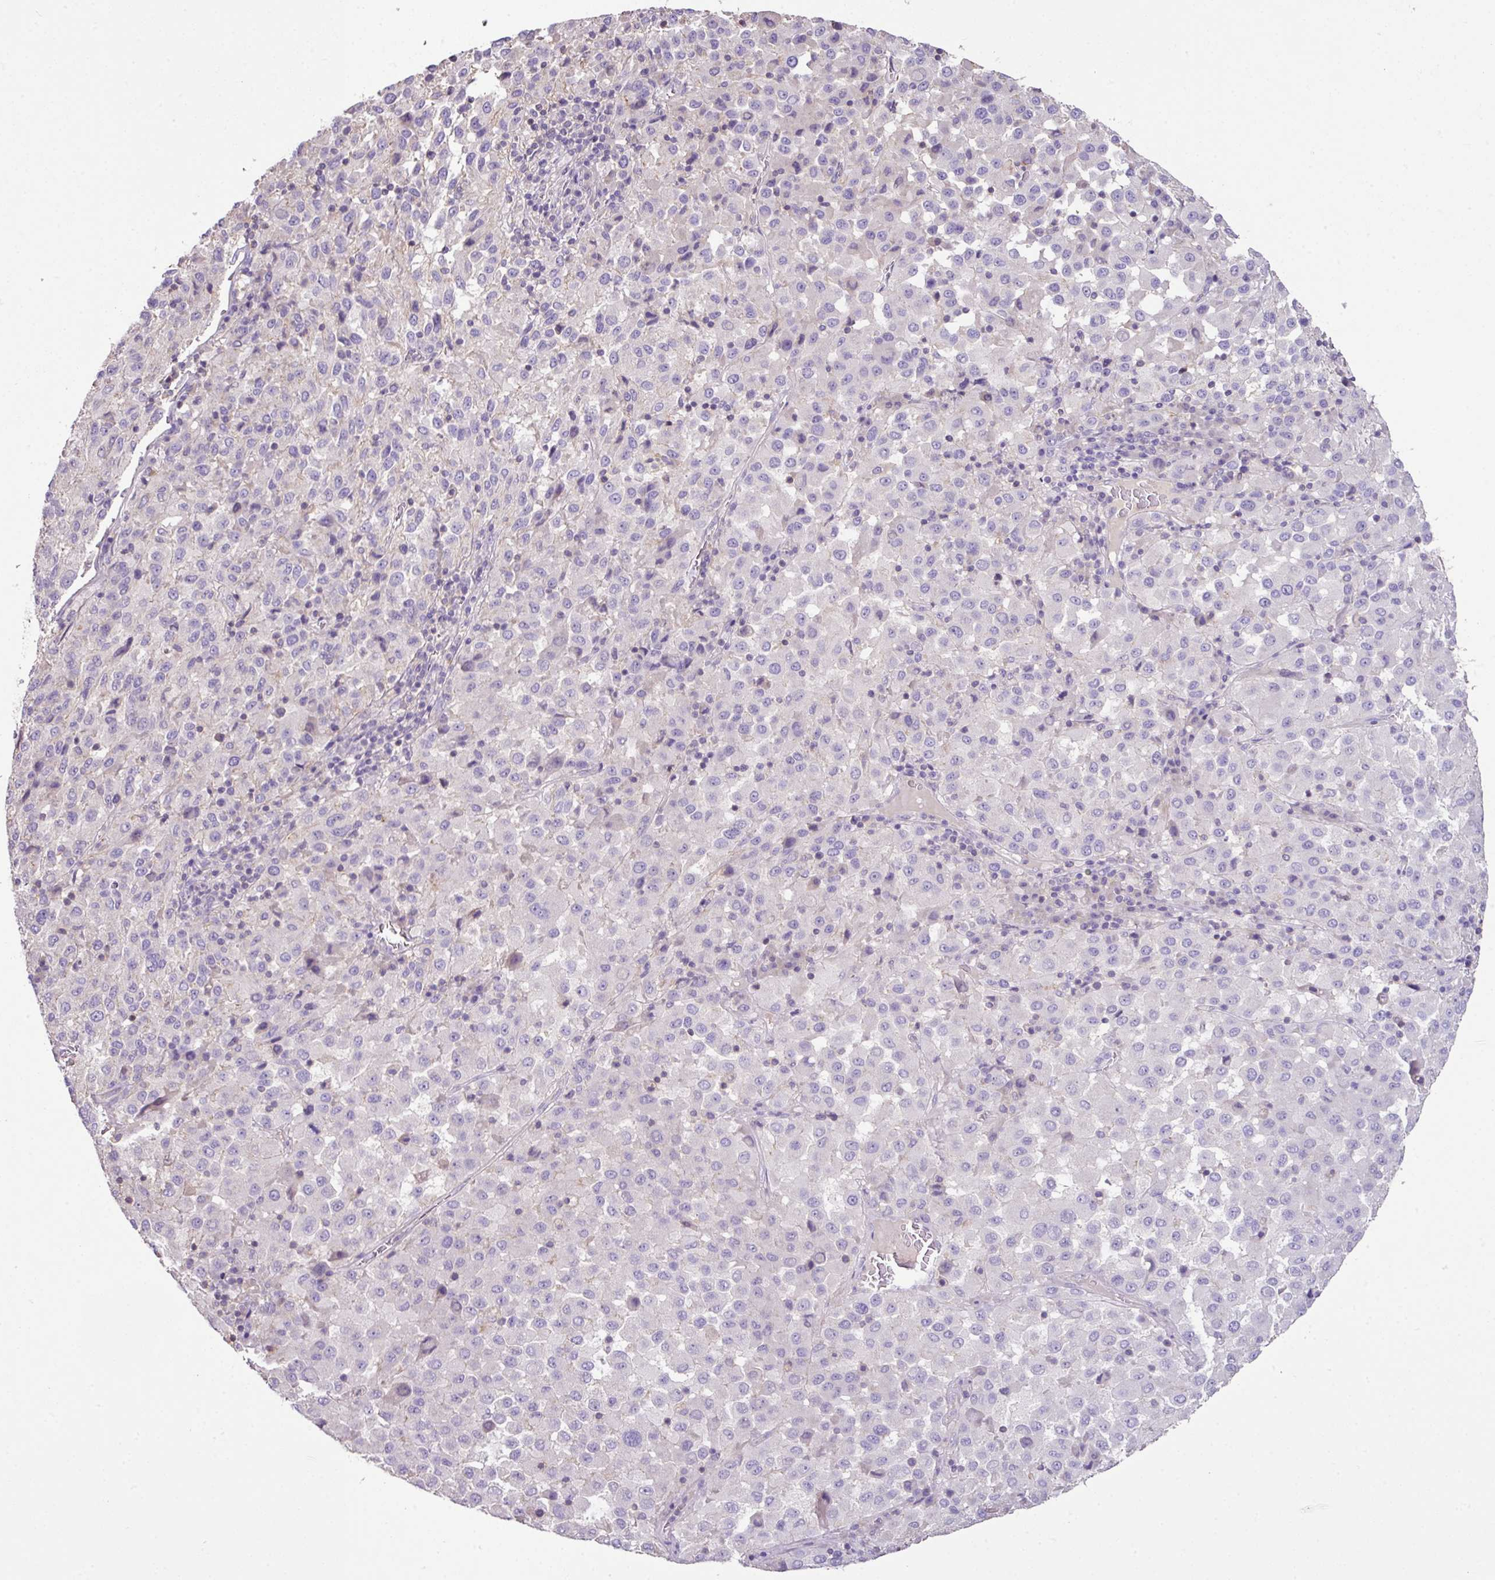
{"staining": {"intensity": "negative", "quantity": "none", "location": "none"}, "tissue": "melanoma", "cell_type": "Tumor cells", "image_type": "cancer", "snomed": [{"axis": "morphology", "description": "Malignant melanoma, Metastatic site"}, {"axis": "topography", "description": "Lung"}], "caption": "High power microscopy image of an immunohistochemistry image of malignant melanoma (metastatic site), revealing no significant positivity in tumor cells.", "gene": "AGR3", "patient": {"sex": "male", "age": 64}}